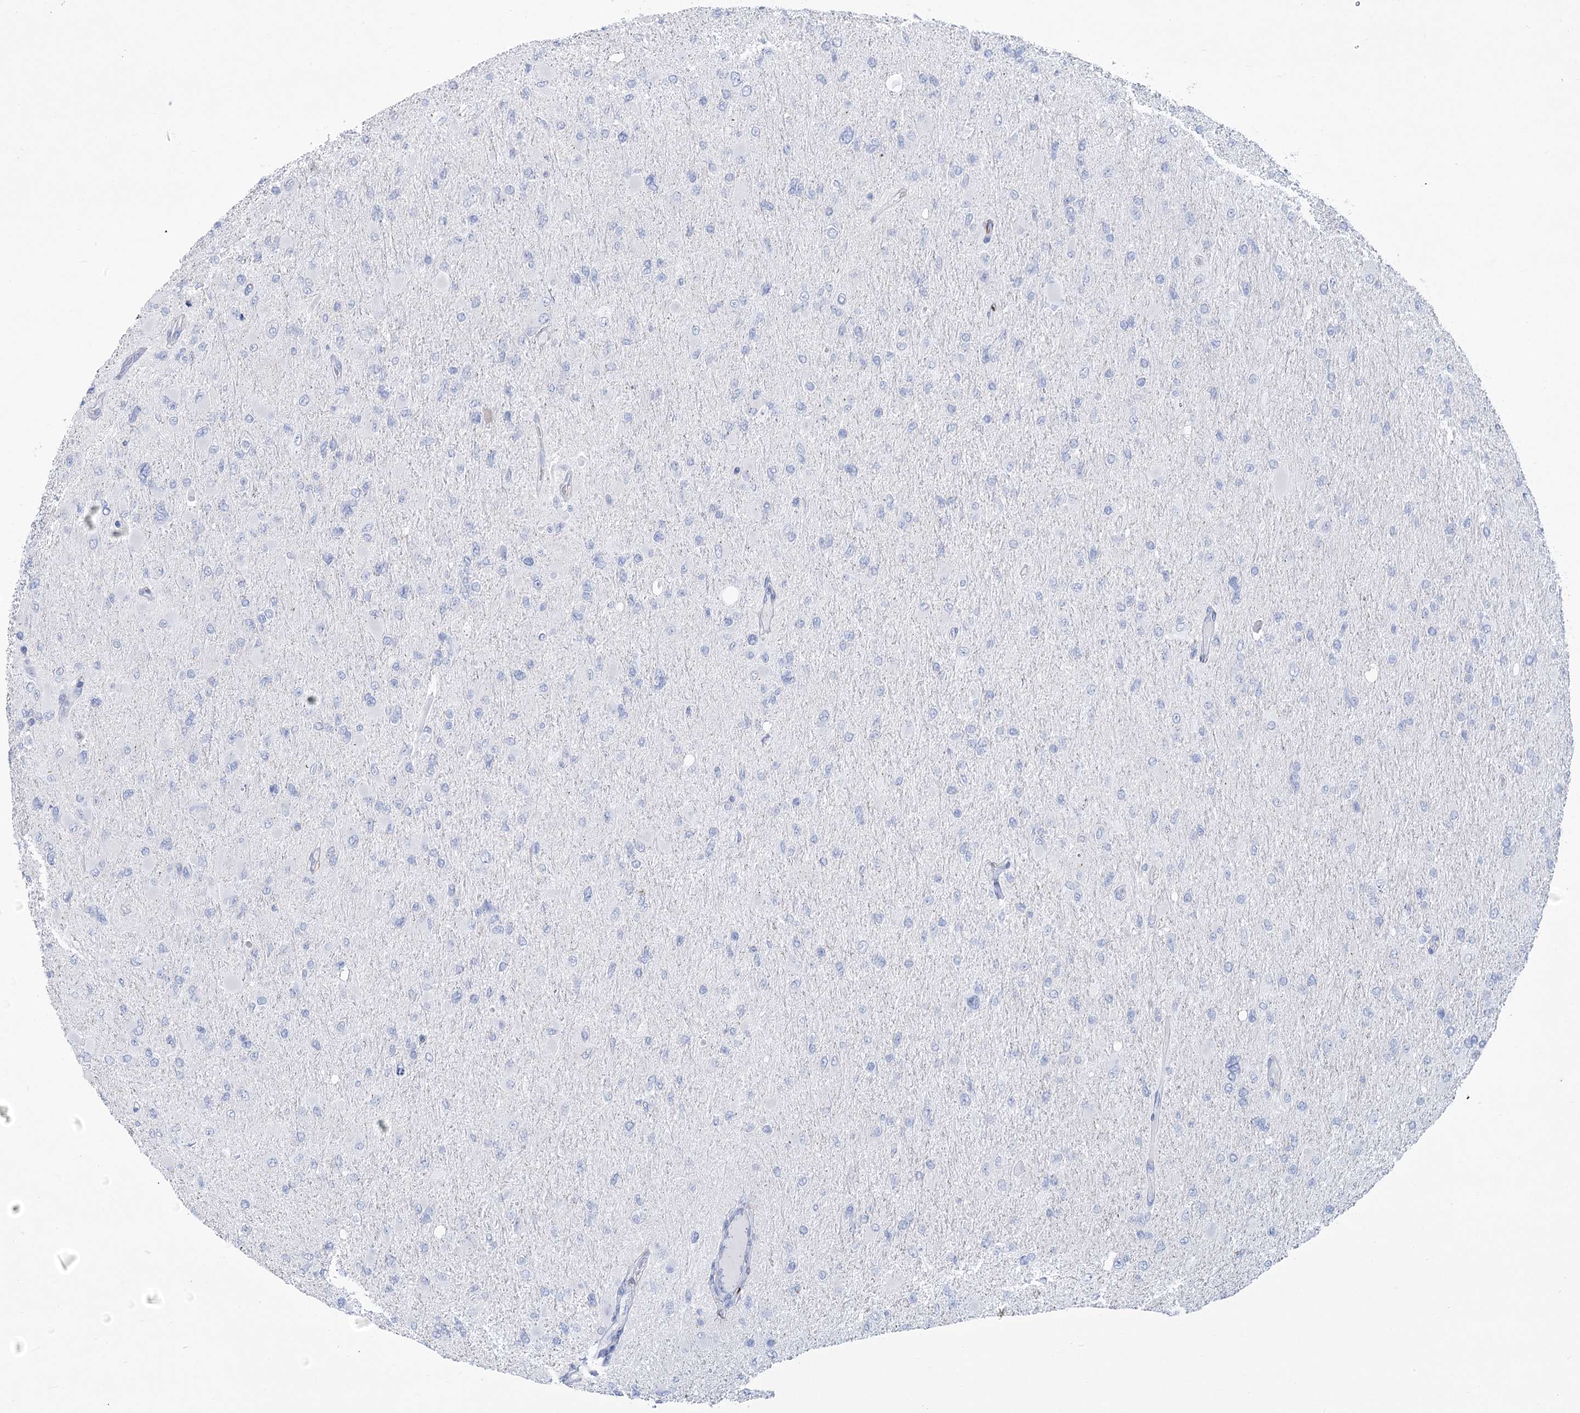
{"staining": {"intensity": "negative", "quantity": "none", "location": "none"}, "tissue": "glioma", "cell_type": "Tumor cells", "image_type": "cancer", "snomed": [{"axis": "morphology", "description": "Glioma, malignant, High grade"}, {"axis": "topography", "description": "Cerebral cortex"}], "caption": "Immunohistochemical staining of malignant high-grade glioma shows no significant expression in tumor cells. (Brightfield microscopy of DAB immunohistochemistry at high magnification).", "gene": "PCDHA1", "patient": {"sex": "female", "age": 36}}